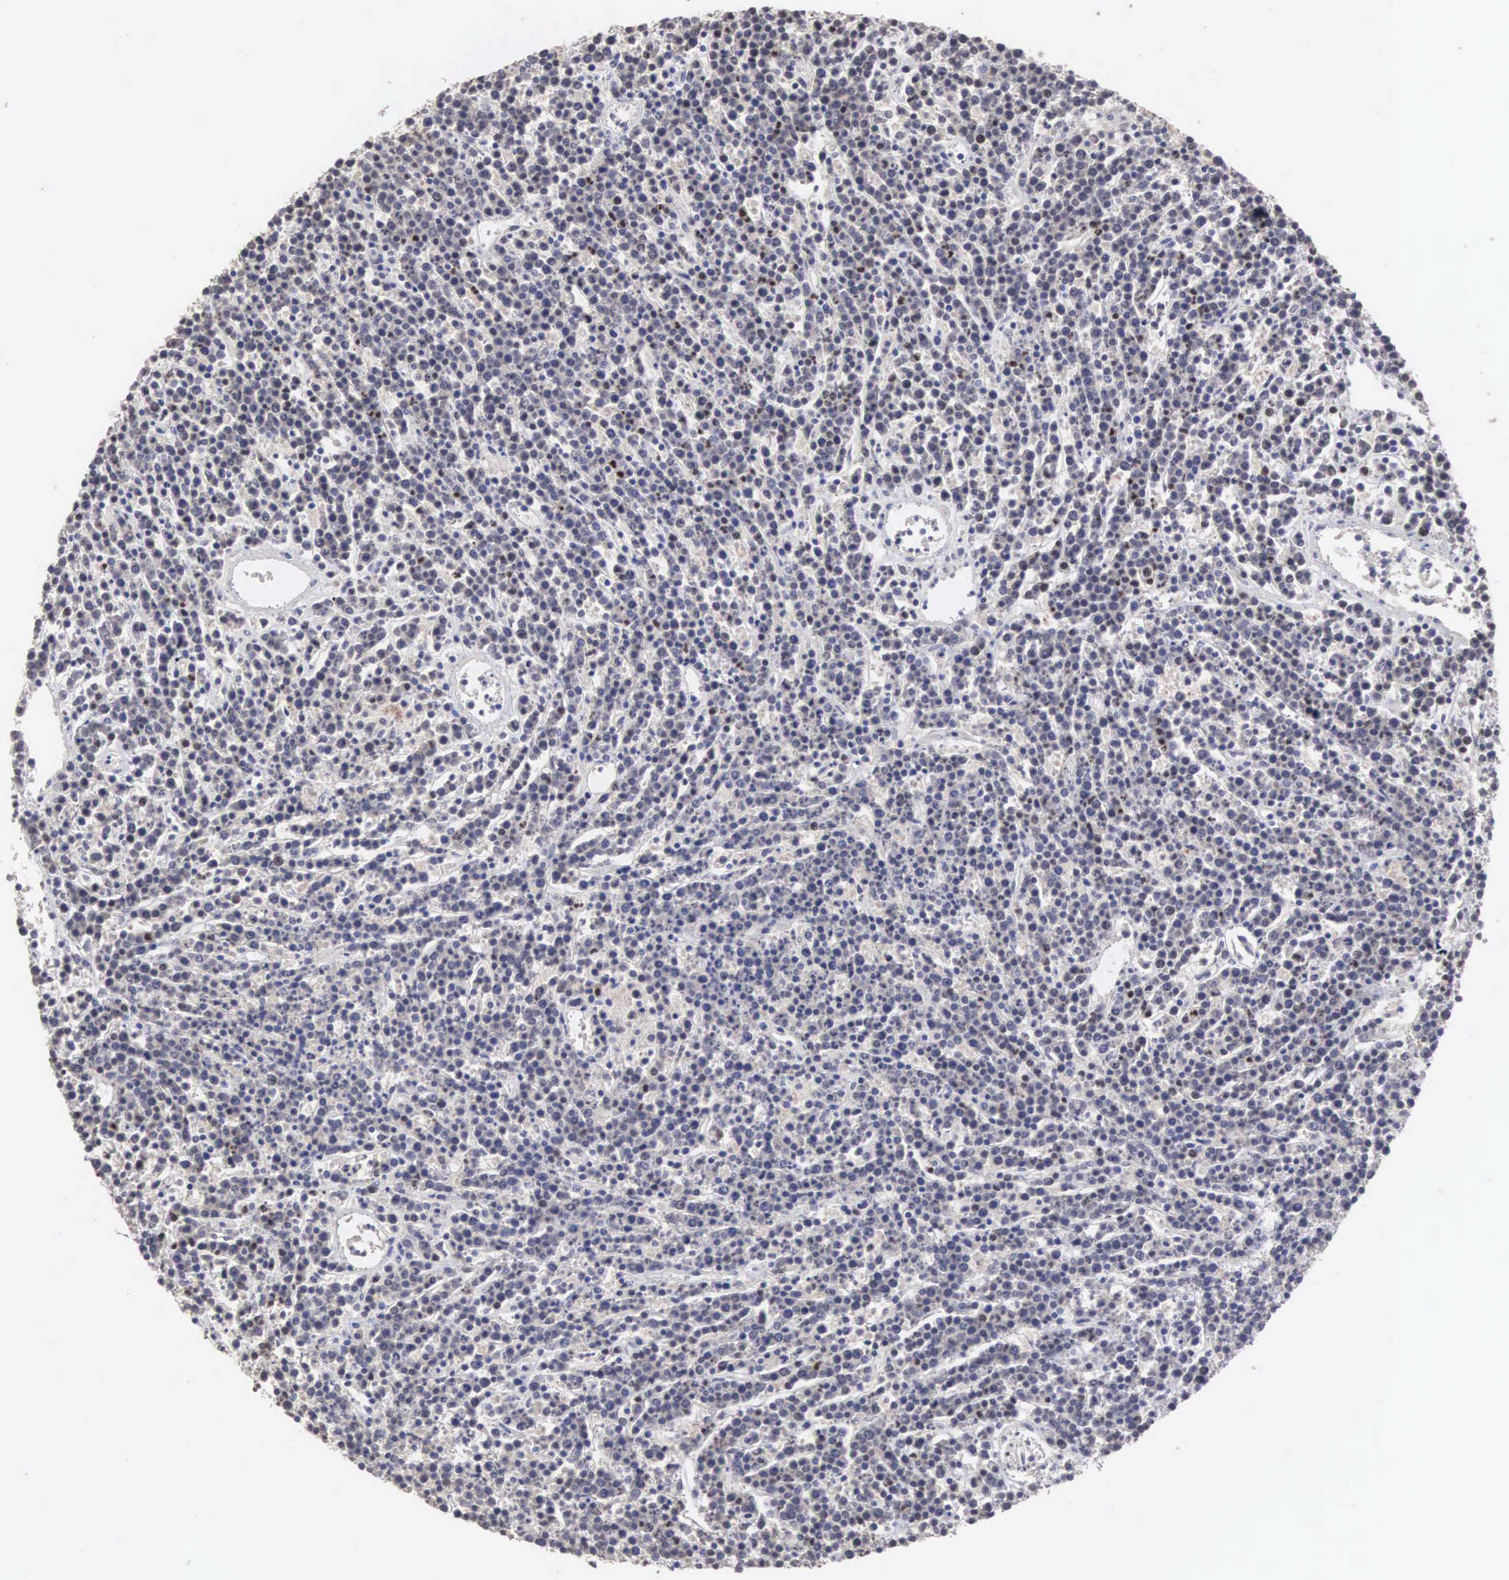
{"staining": {"intensity": "negative", "quantity": "none", "location": "none"}, "tissue": "lymphoma", "cell_type": "Tumor cells", "image_type": "cancer", "snomed": [{"axis": "morphology", "description": "Malignant lymphoma, non-Hodgkin's type, High grade"}, {"axis": "topography", "description": "Ovary"}], "caption": "DAB immunohistochemical staining of human high-grade malignant lymphoma, non-Hodgkin's type reveals no significant staining in tumor cells.", "gene": "ACOT4", "patient": {"sex": "female", "age": 56}}